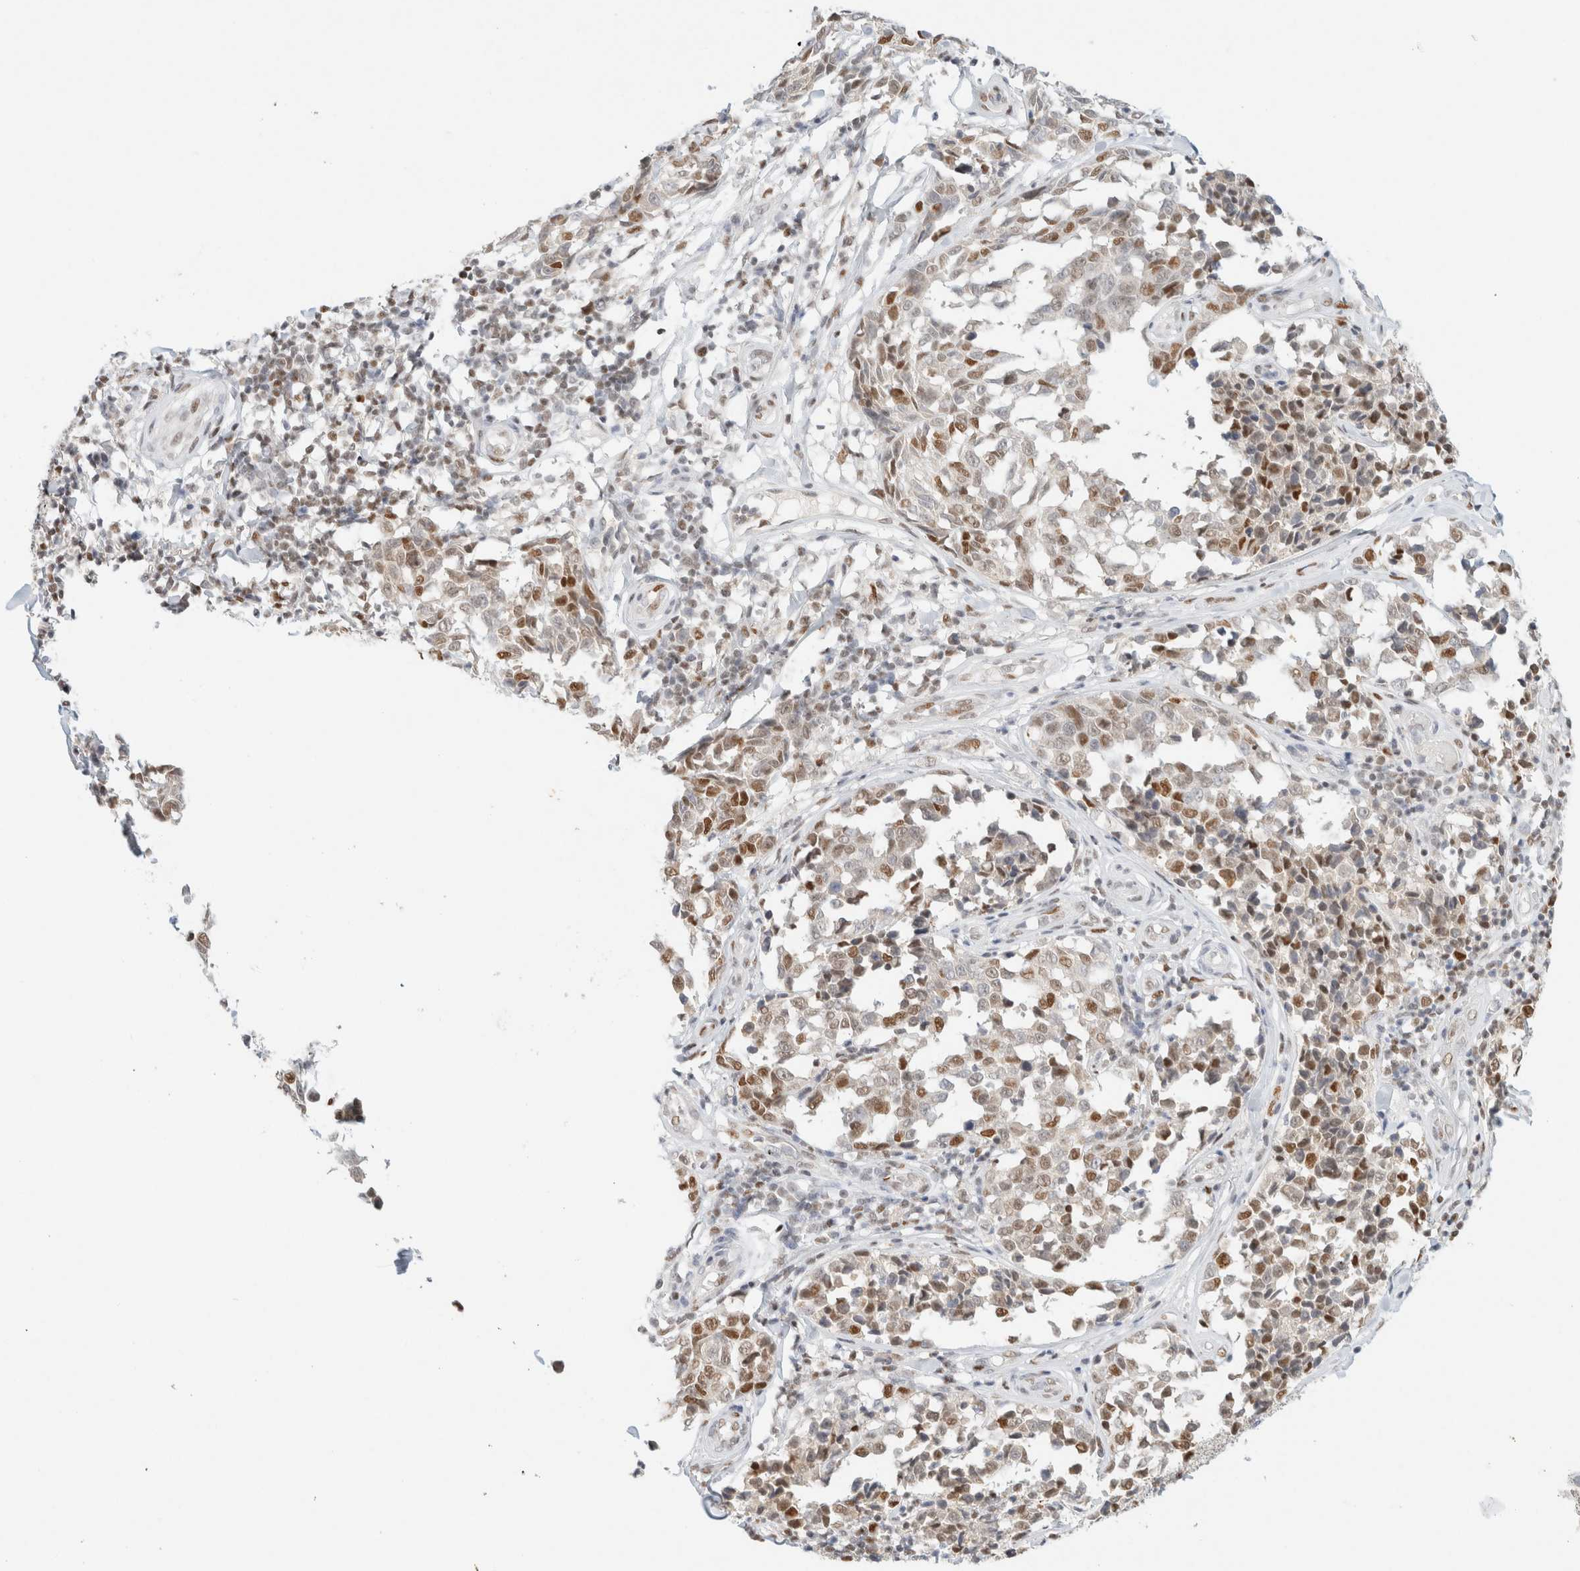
{"staining": {"intensity": "moderate", "quantity": "25%-75%", "location": "nuclear"}, "tissue": "melanoma", "cell_type": "Tumor cells", "image_type": "cancer", "snomed": [{"axis": "morphology", "description": "Malignant melanoma, NOS"}, {"axis": "topography", "description": "Skin"}], "caption": "Protein staining of malignant melanoma tissue demonstrates moderate nuclear expression in about 25%-75% of tumor cells.", "gene": "DDB2", "patient": {"sex": "female", "age": 64}}